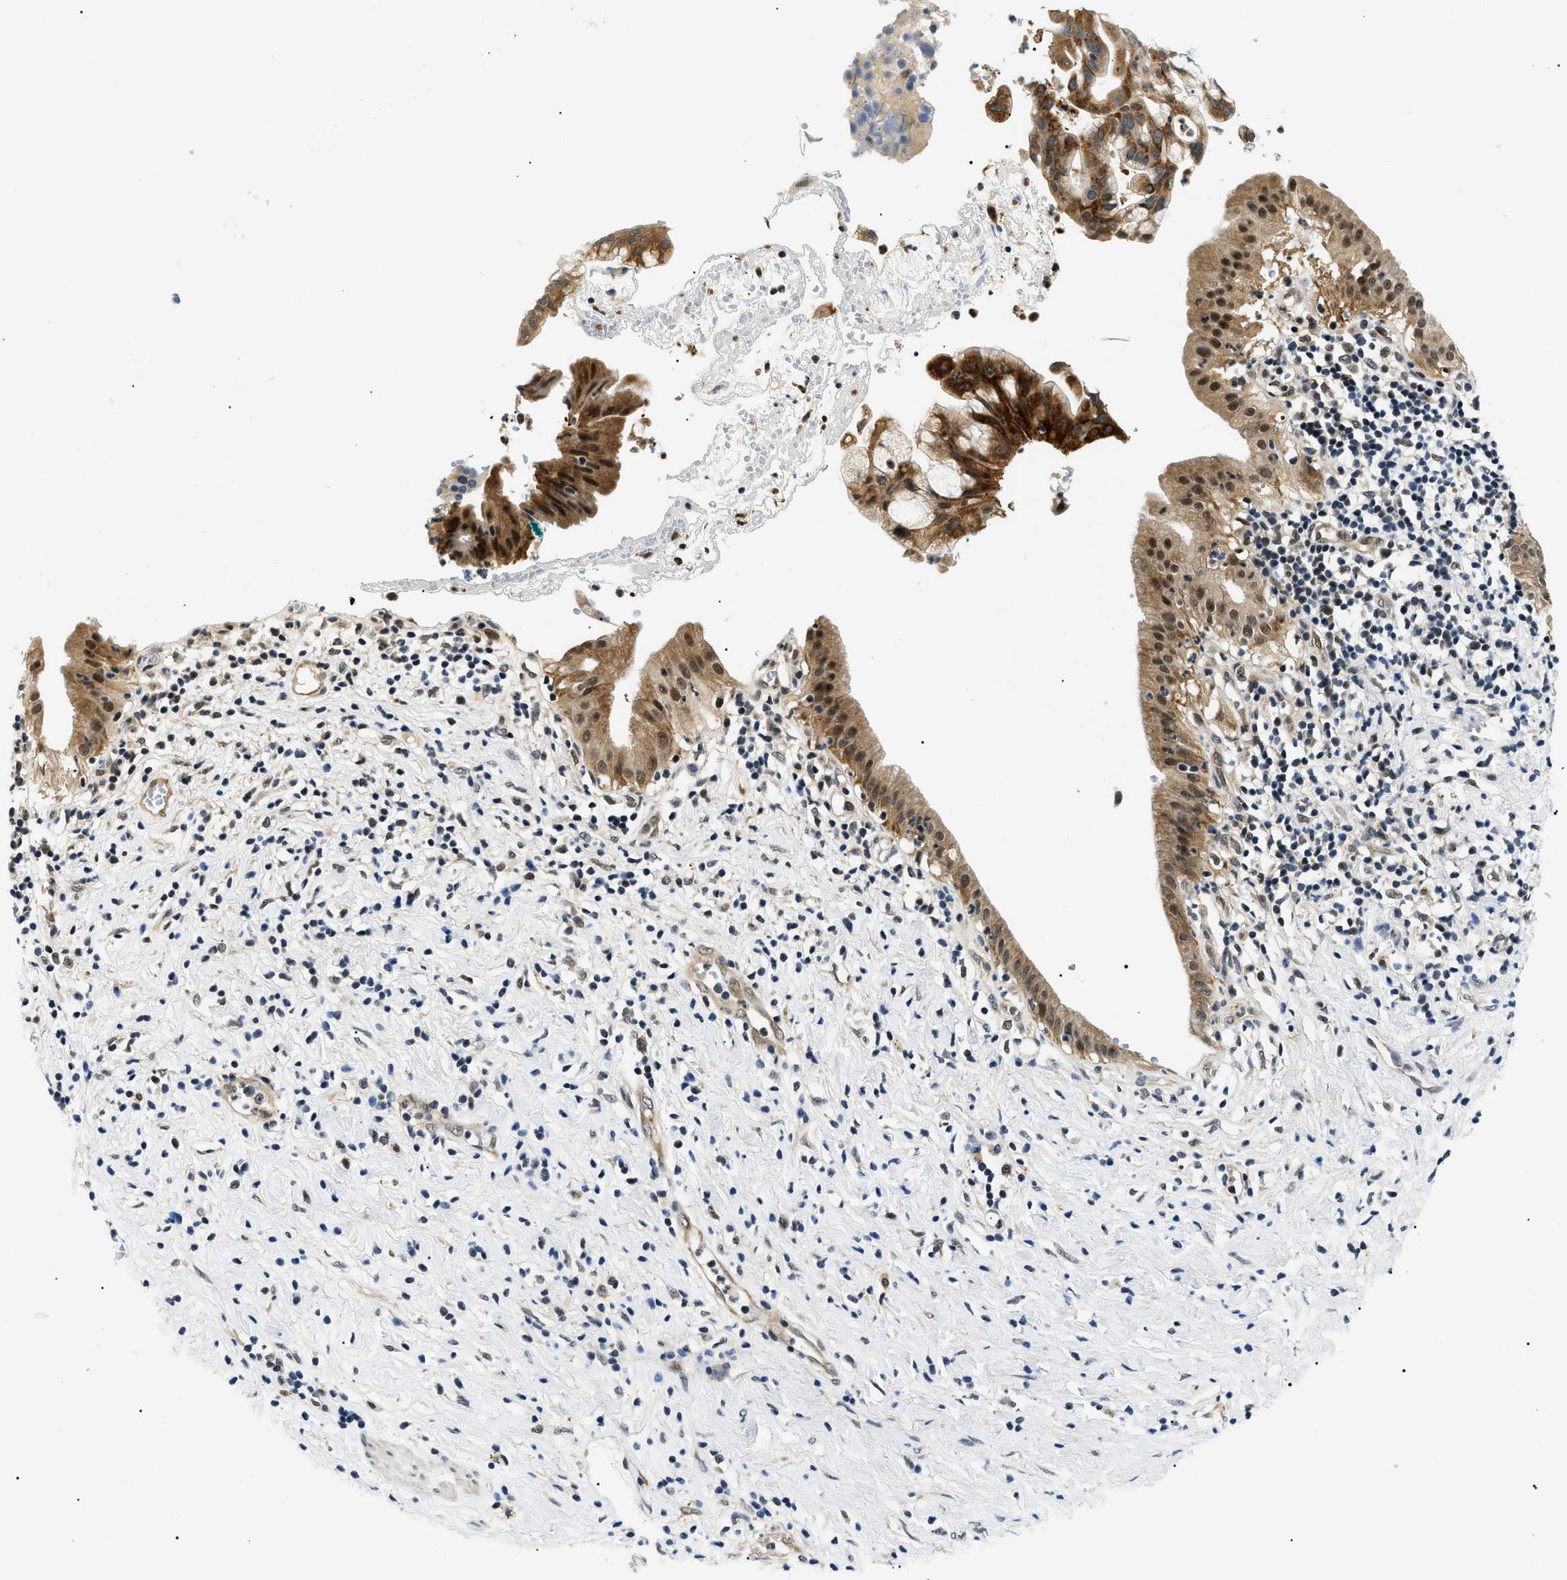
{"staining": {"intensity": "moderate", "quantity": ">75%", "location": "cytoplasmic/membranous,nuclear"}, "tissue": "pancreatic cancer", "cell_type": "Tumor cells", "image_type": "cancer", "snomed": [{"axis": "morphology", "description": "Adenocarcinoma, NOS"}, {"axis": "morphology", "description": "Adenocarcinoma, metastatic, NOS"}, {"axis": "topography", "description": "Lymph node"}, {"axis": "topography", "description": "Pancreas"}, {"axis": "topography", "description": "Duodenum"}], "caption": "Pancreatic metastatic adenocarcinoma stained with a protein marker exhibits moderate staining in tumor cells.", "gene": "RBM15", "patient": {"sex": "female", "age": 64}}